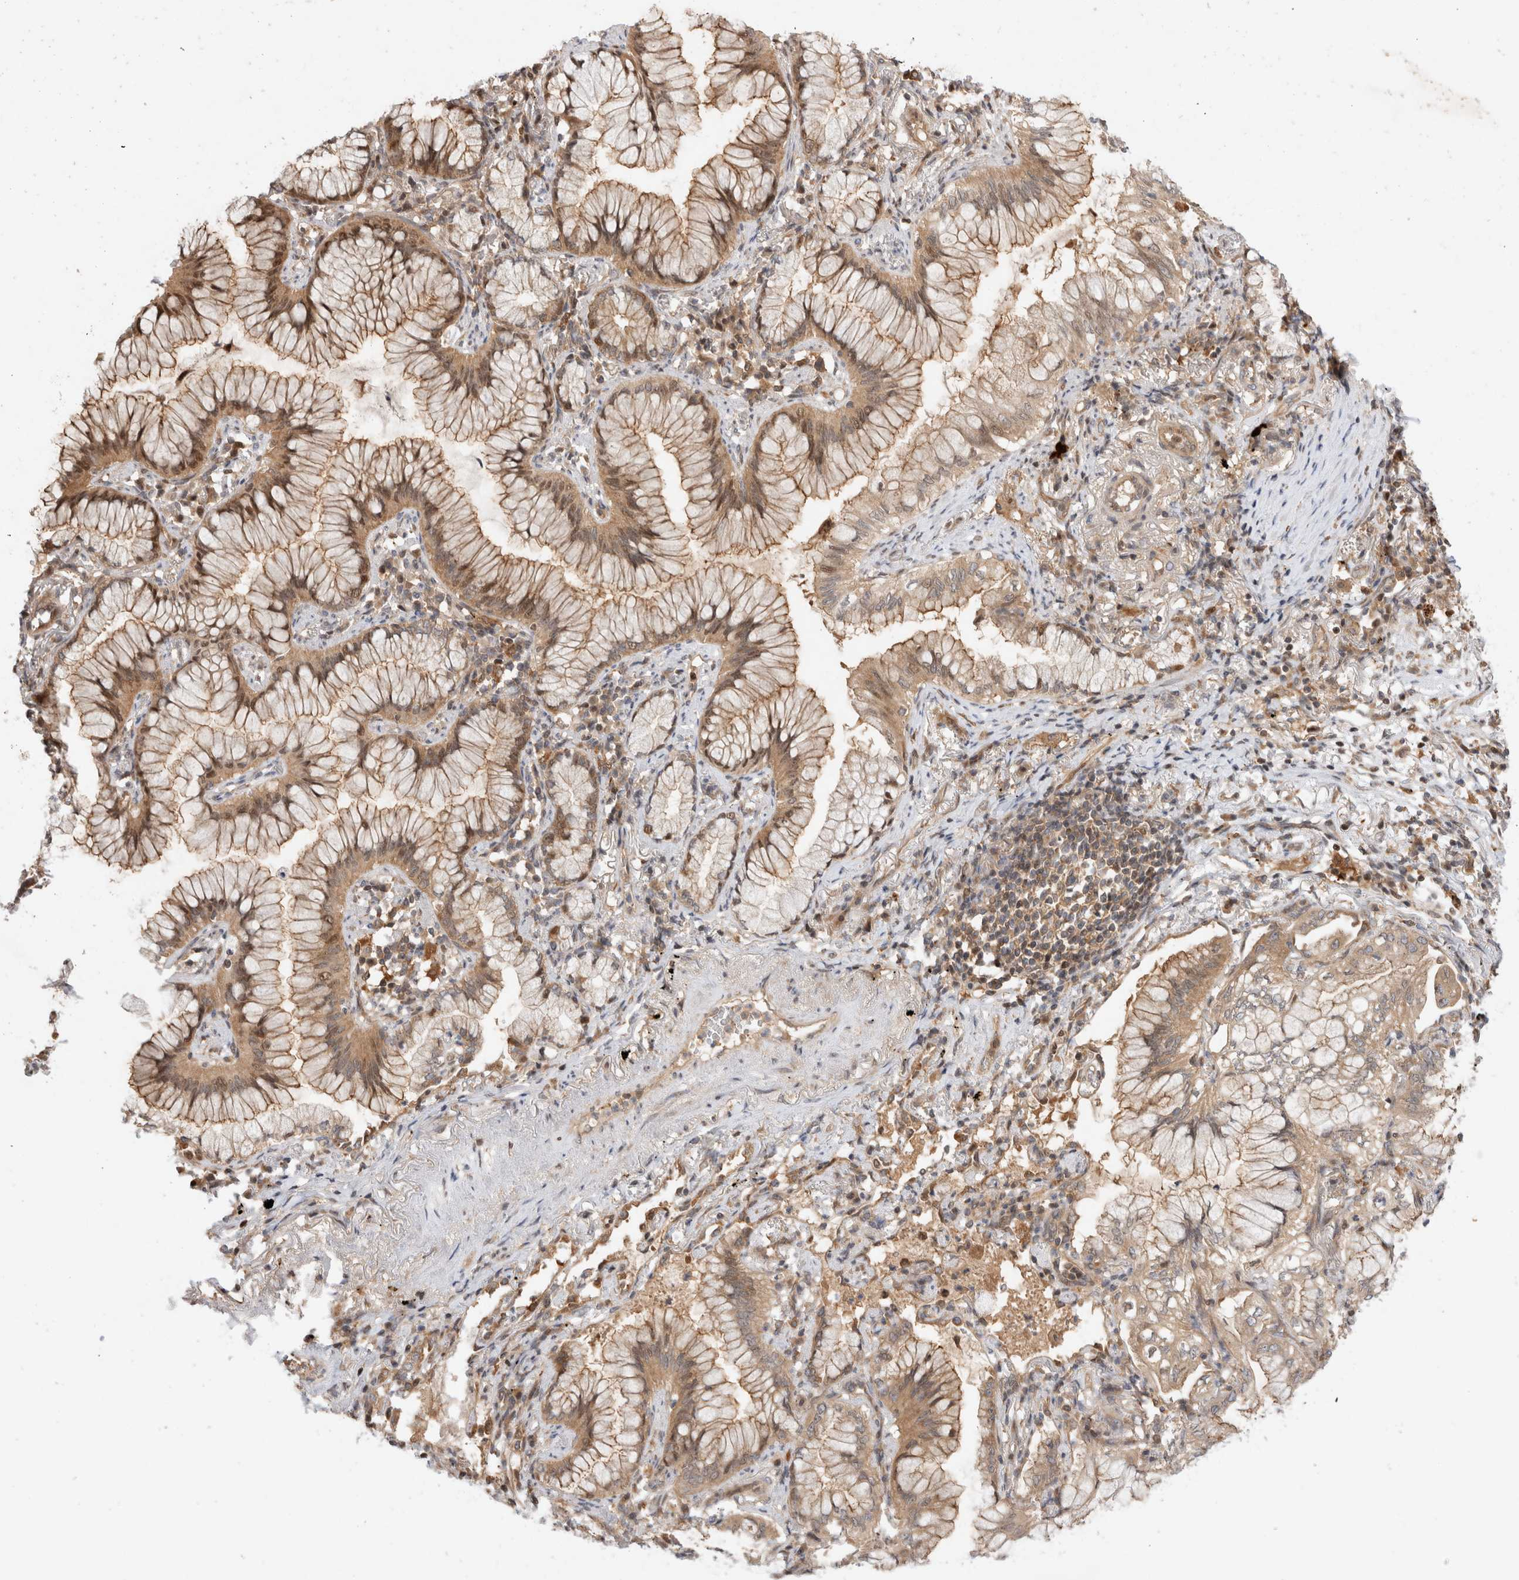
{"staining": {"intensity": "moderate", "quantity": ">75%", "location": "cytoplasmic/membranous"}, "tissue": "lung cancer", "cell_type": "Tumor cells", "image_type": "cancer", "snomed": [{"axis": "morphology", "description": "Adenocarcinoma, NOS"}, {"axis": "topography", "description": "Lung"}], "caption": "Lung cancer (adenocarcinoma) stained with DAB IHC exhibits medium levels of moderate cytoplasmic/membranous positivity in approximately >75% of tumor cells.", "gene": "HTT", "patient": {"sex": "female", "age": 70}}